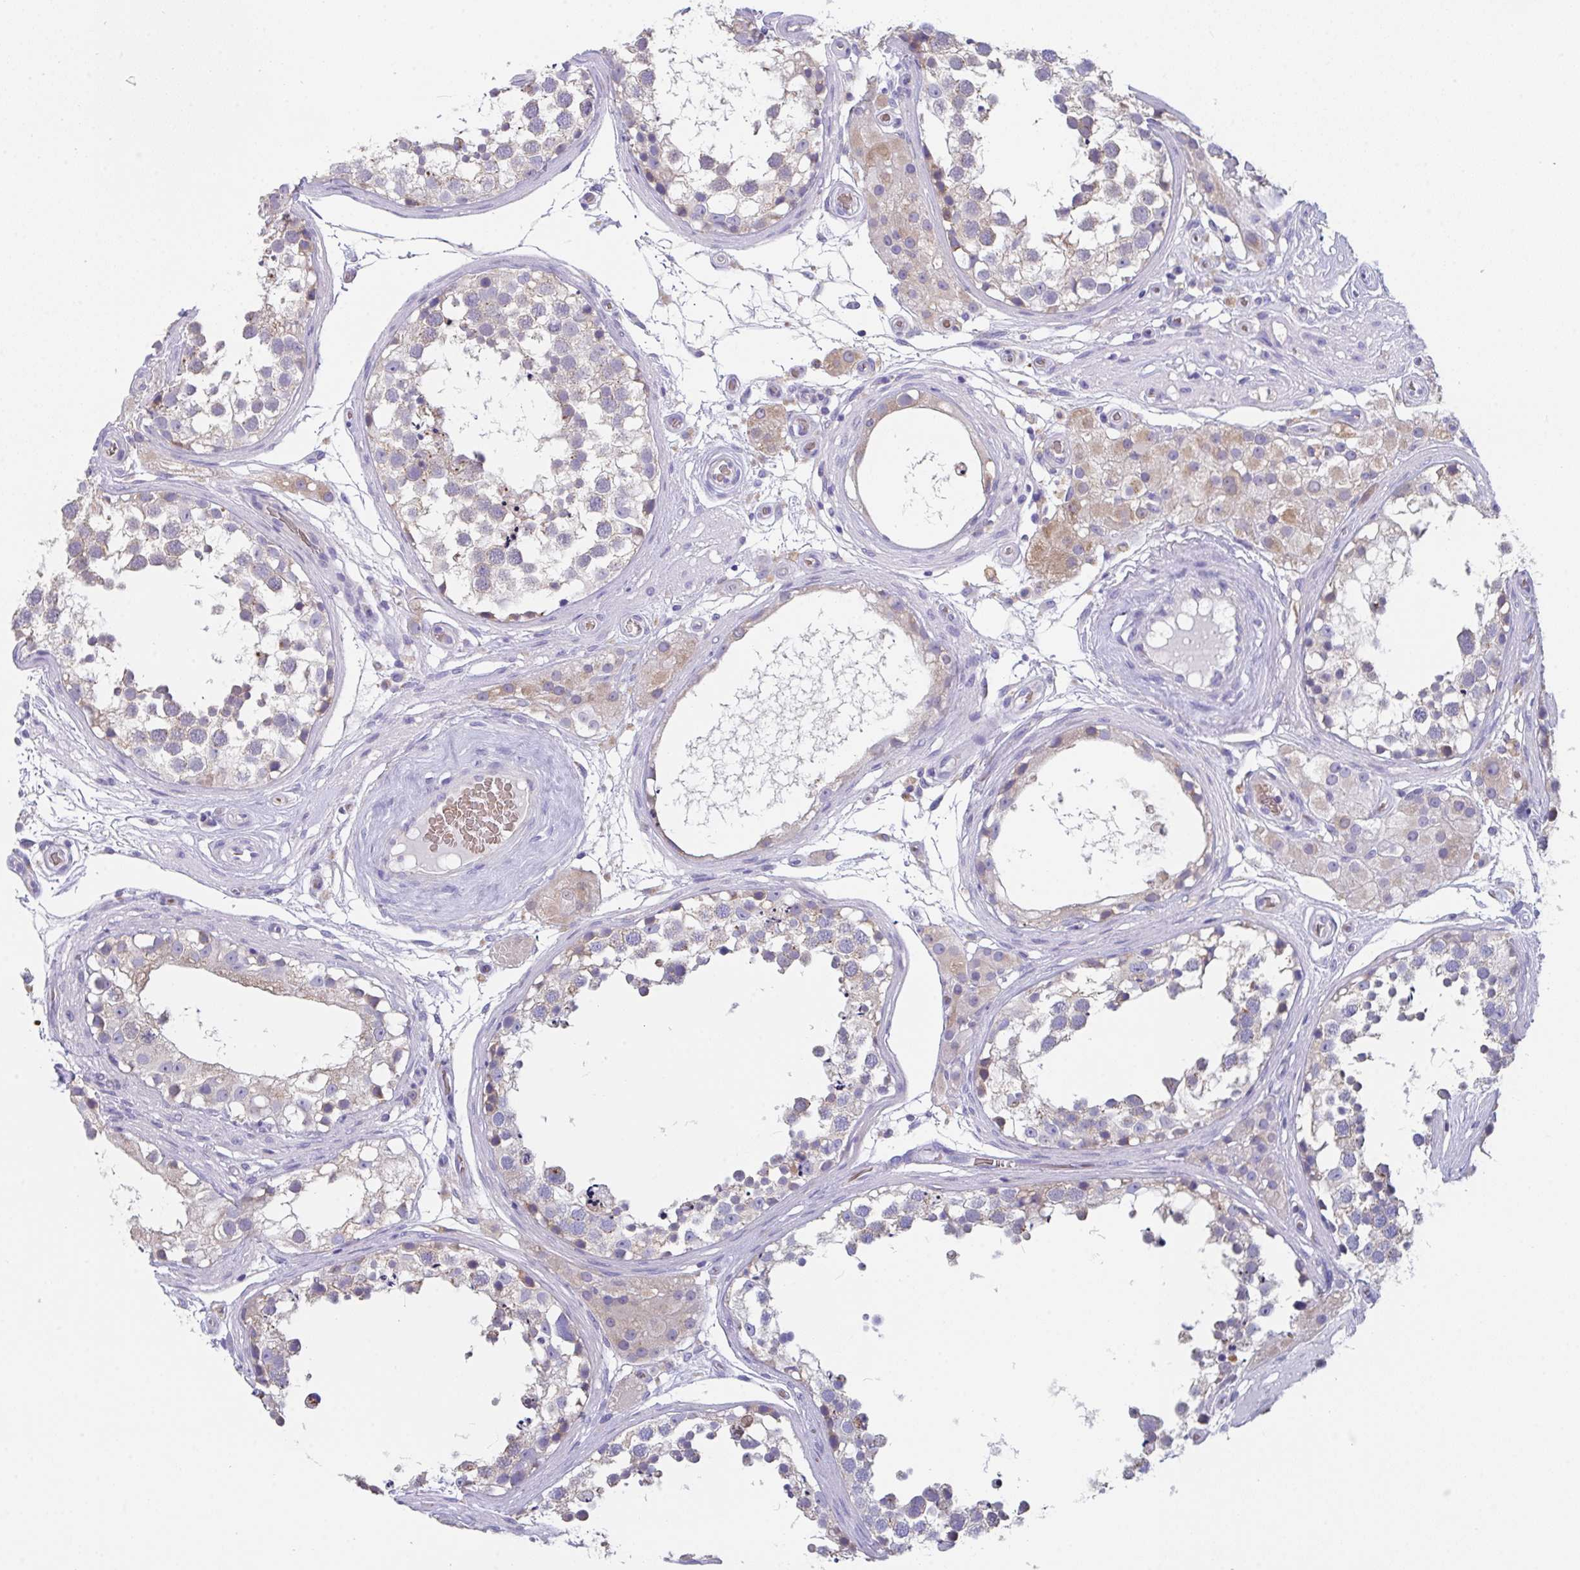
{"staining": {"intensity": "weak", "quantity": "25%-75%", "location": "cytoplasmic/membranous"}, "tissue": "testis", "cell_type": "Cells in seminiferous ducts", "image_type": "normal", "snomed": [{"axis": "morphology", "description": "Normal tissue, NOS"}, {"axis": "morphology", "description": "Seminoma, NOS"}, {"axis": "topography", "description": "Testis"}], "caption": "Protein staining of unremarkable testis reveals weak cytoplasmic/membranous expression in approximately 25%-75% of cells in seminiferous ducts. (Stains: DAB in brown, nuclei in blue, Microscopy: brightfield microscopy at high magnification).", "gene": "TFAP2C", "patient": {"sex": "male", "age": 65}}